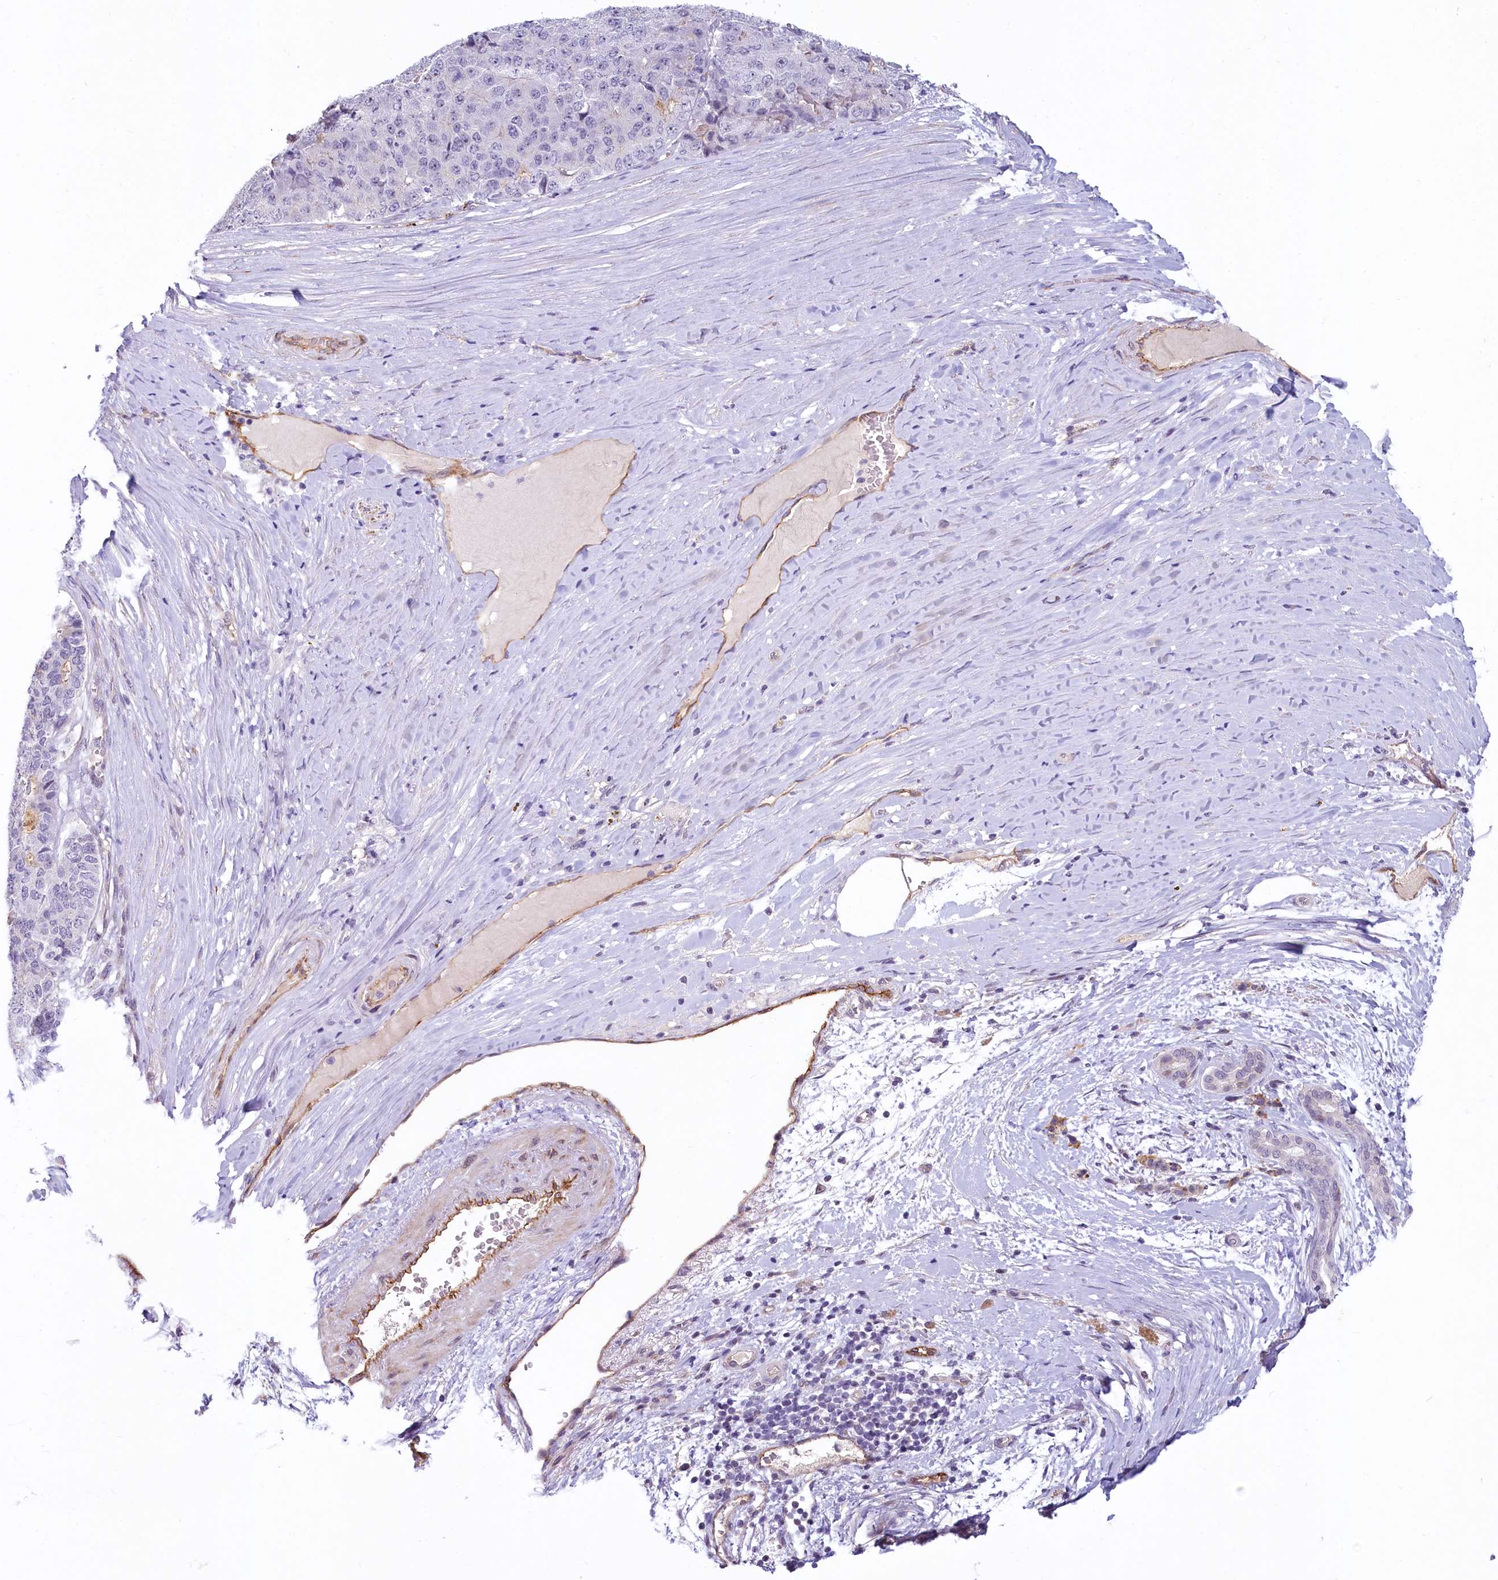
{"staining": {"intensity": "negative", "quantity": "none", "location": "none"}, "tissue": "pancreatic cancer", "cell_type": "Tumor cells", "image_type": "cancer", "snomed": [{"axis": "morphology", "description": "Adenocarcinoma, NOS"}, {"axis": "topography", "description": "Pancreas"}], "caption": "The photomicrograph shows no significant expression in tumor cells of pancreatic adenocarcinoma.", "gene": "PROCR", "patient": {"sex": "male", "age": 50}}